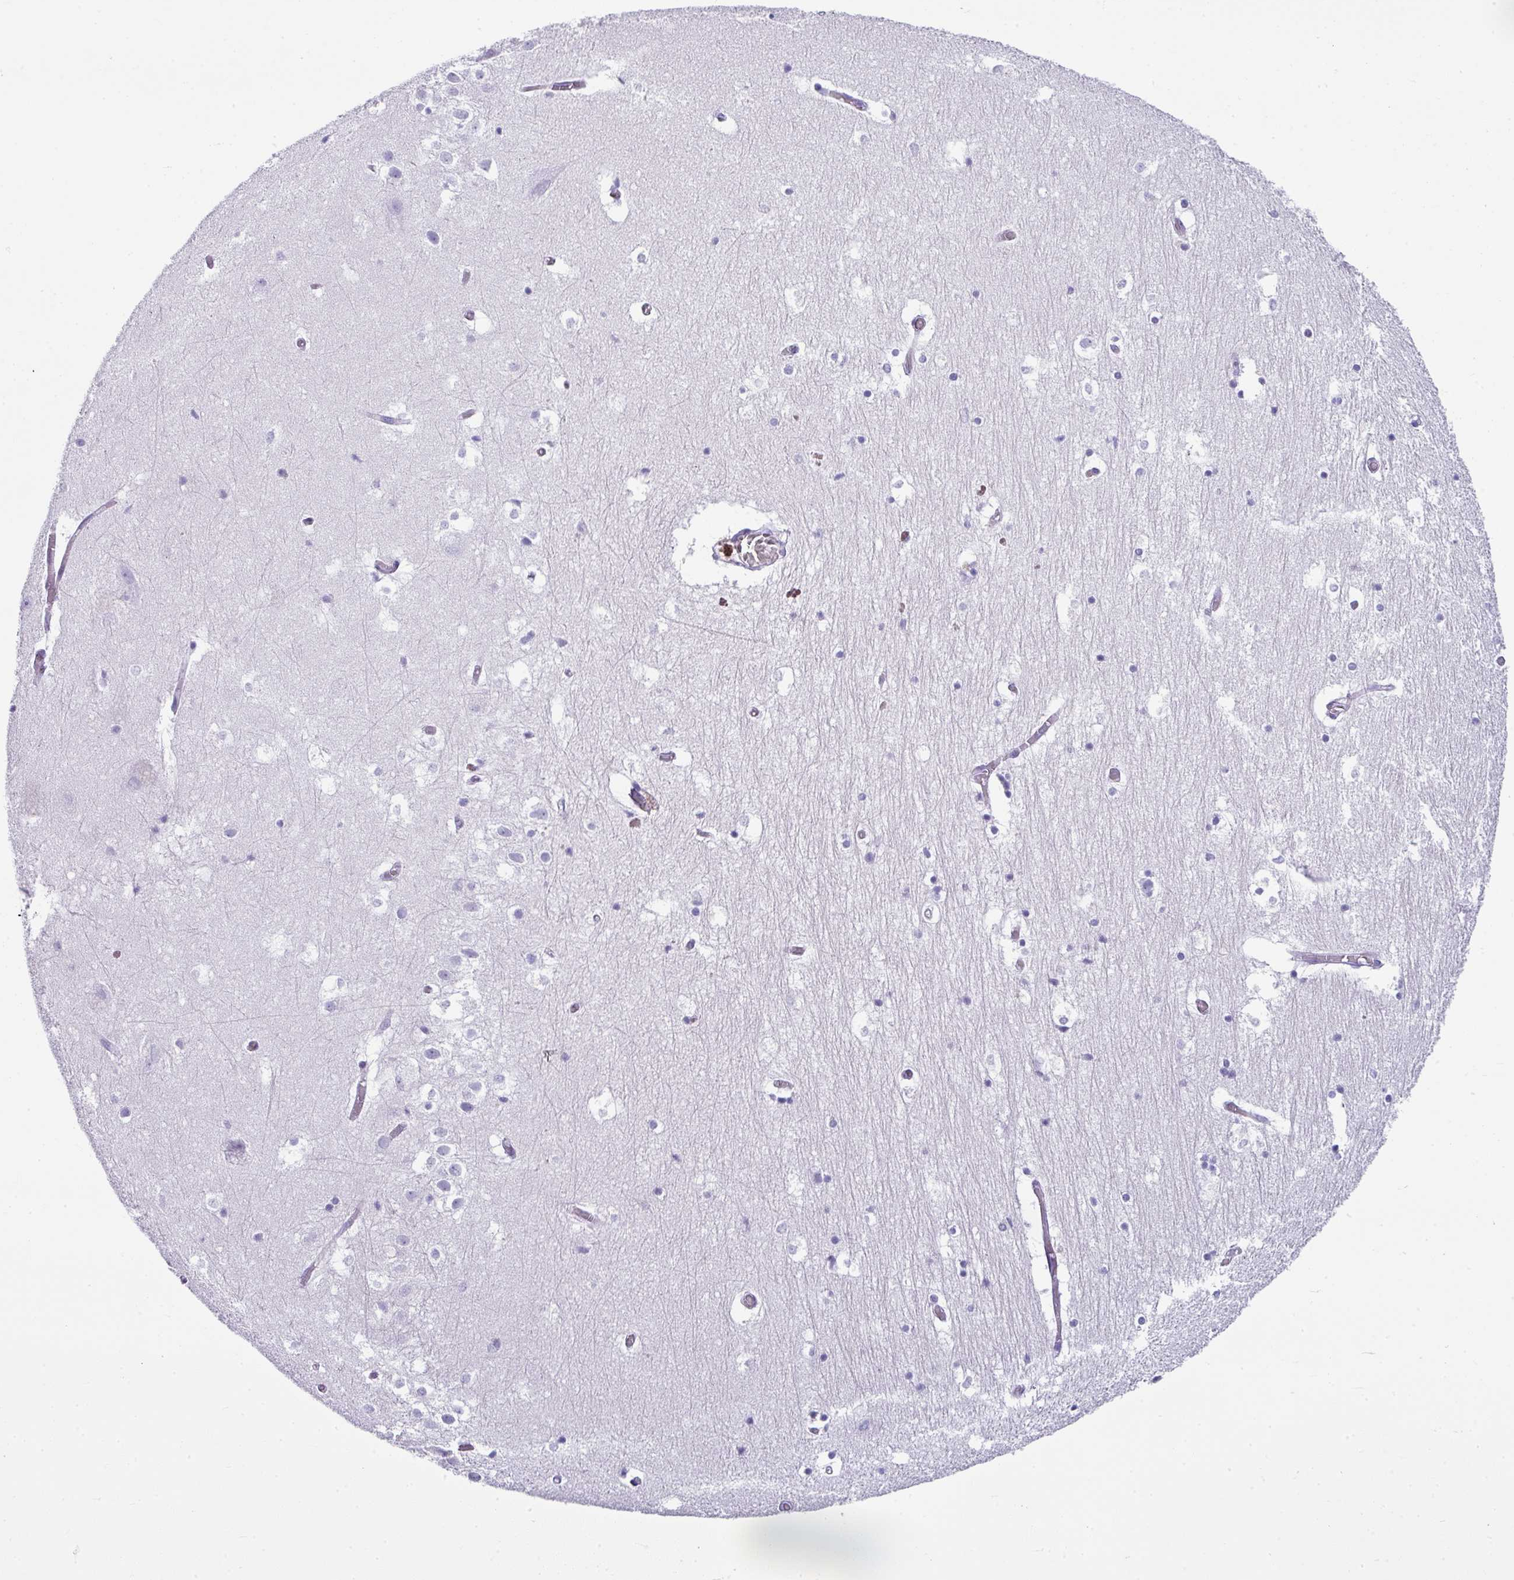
{"staining": {"intensity": "negative", "quantity": "none", "location": "none"}, "tissue": "hippocampus", "cell_type": "Glial cells", "image_type": "normal", "snomed": [{"axis": "morphology", "description": "Normal tissue, NOS"}, {"axis": "topography", "description": "Hippocampus"}], "caption": "Immunohistochemistry (IHC) micrograph of normal hippocampus stained for a protein (brown), which exhibits no expression in glial cells. (DAB IHC with hematoxylin counter stain).", "gene": "ZNF568", "patient": {"sex": "female", "age": 52}}